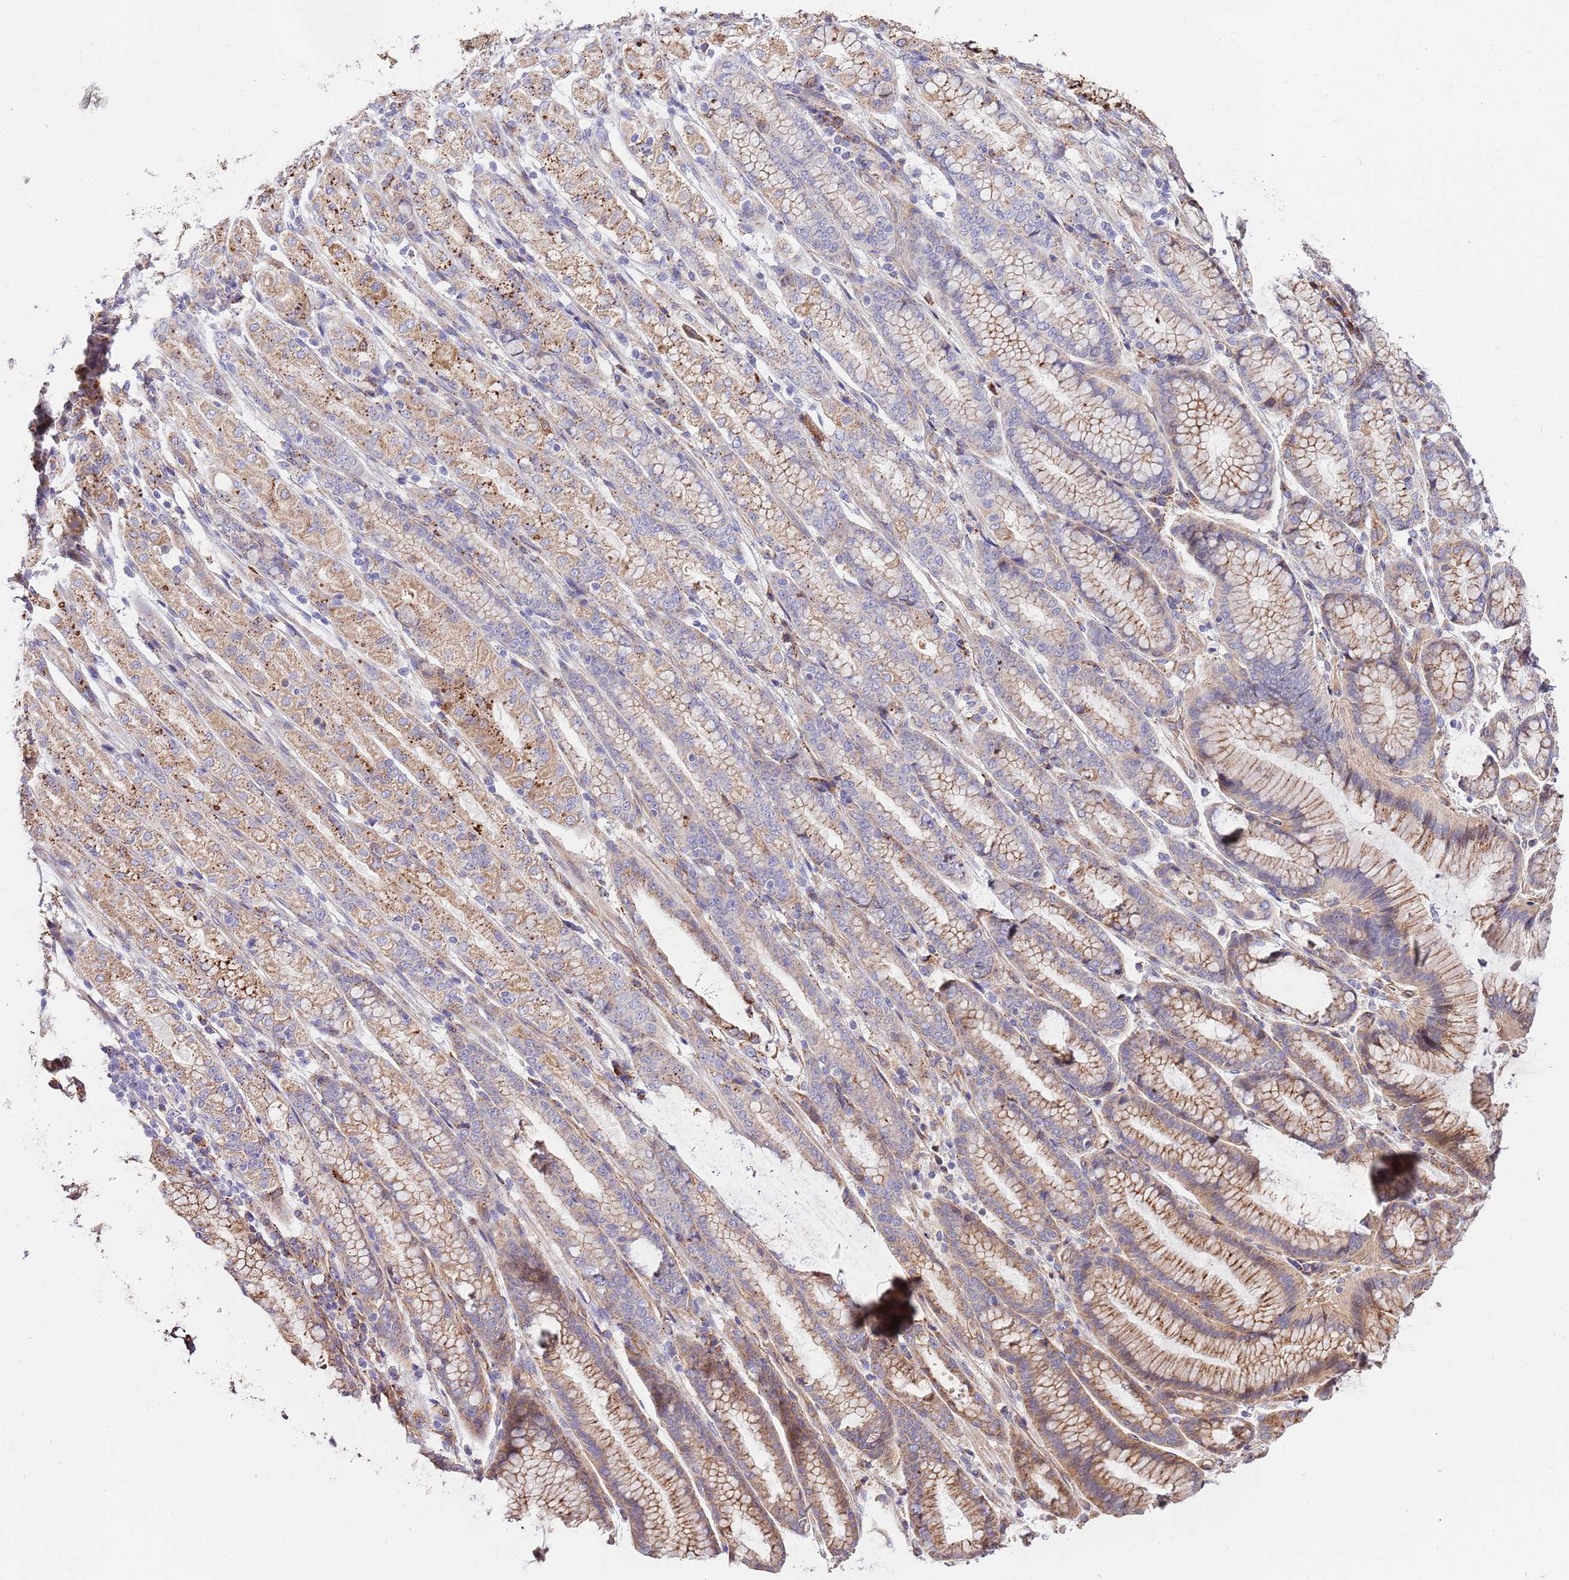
{"staining": {"intensity": "weak", "quantity": "25%-75%", "location": "cytoplasmic/membranous"}, "tissue": "stomach cancer", "cell_type": "Tumor cells", "image_type": "cancer", "snomed": [{"axis": "morphology", "description": "Adenocarcinoma, NOS"}, {"axis": "topography", "description": "Stomach"}], "caption": "Immunohistochemical staining of human stomach cancer displays low levels of weak cytoplasmic/membranous protein positivity in about 25%-75% of tumor cells.", "gene": "DOCK6", "patient": {"sex": "female", "age": 79}}